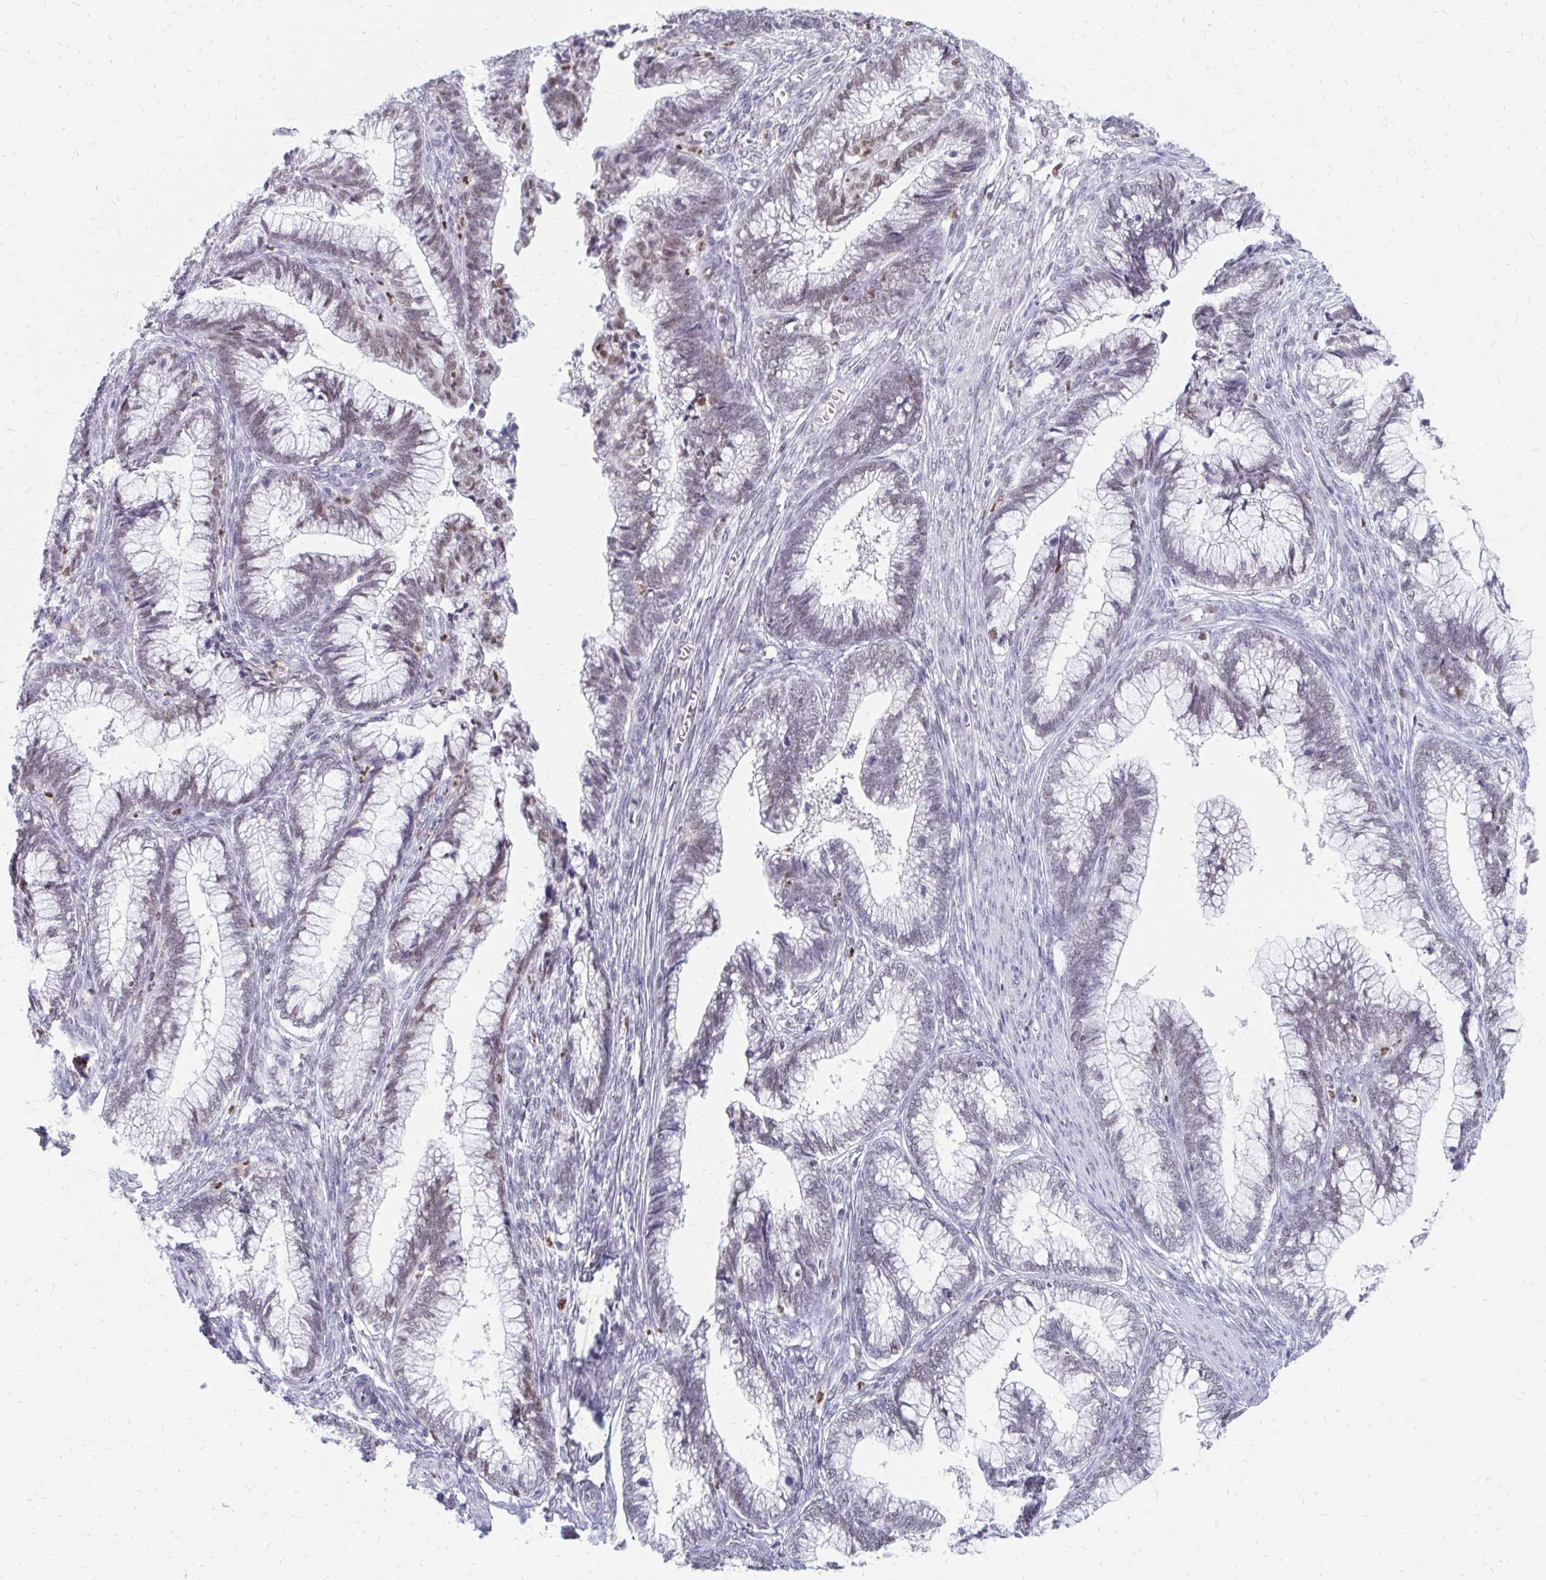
{"staining": {"intensity": "moderate", "quantity": "<25%", "location": "nuclear"}, "tissue": "cervical cancer", "cell_type": "Tumor cells", "image_type": "cancer", "snomed": [{"axis": "morphology", "description": "Adenocarcinoma, NOS"}, {"axis": "topography", "description": "Cervix"}], "caption": "DAB immunohistochemical staining of human cervical cancer (adenocarcinoma) displays moderate nuclear protein expression in approximately <25% of tumor cells. Using DAB (brown) and hematoxylin (blue) stains, captured at high magnification using brightfield microscopy.", "gene": "PLK3", "patient": {"sex": "female", "age": 44}}